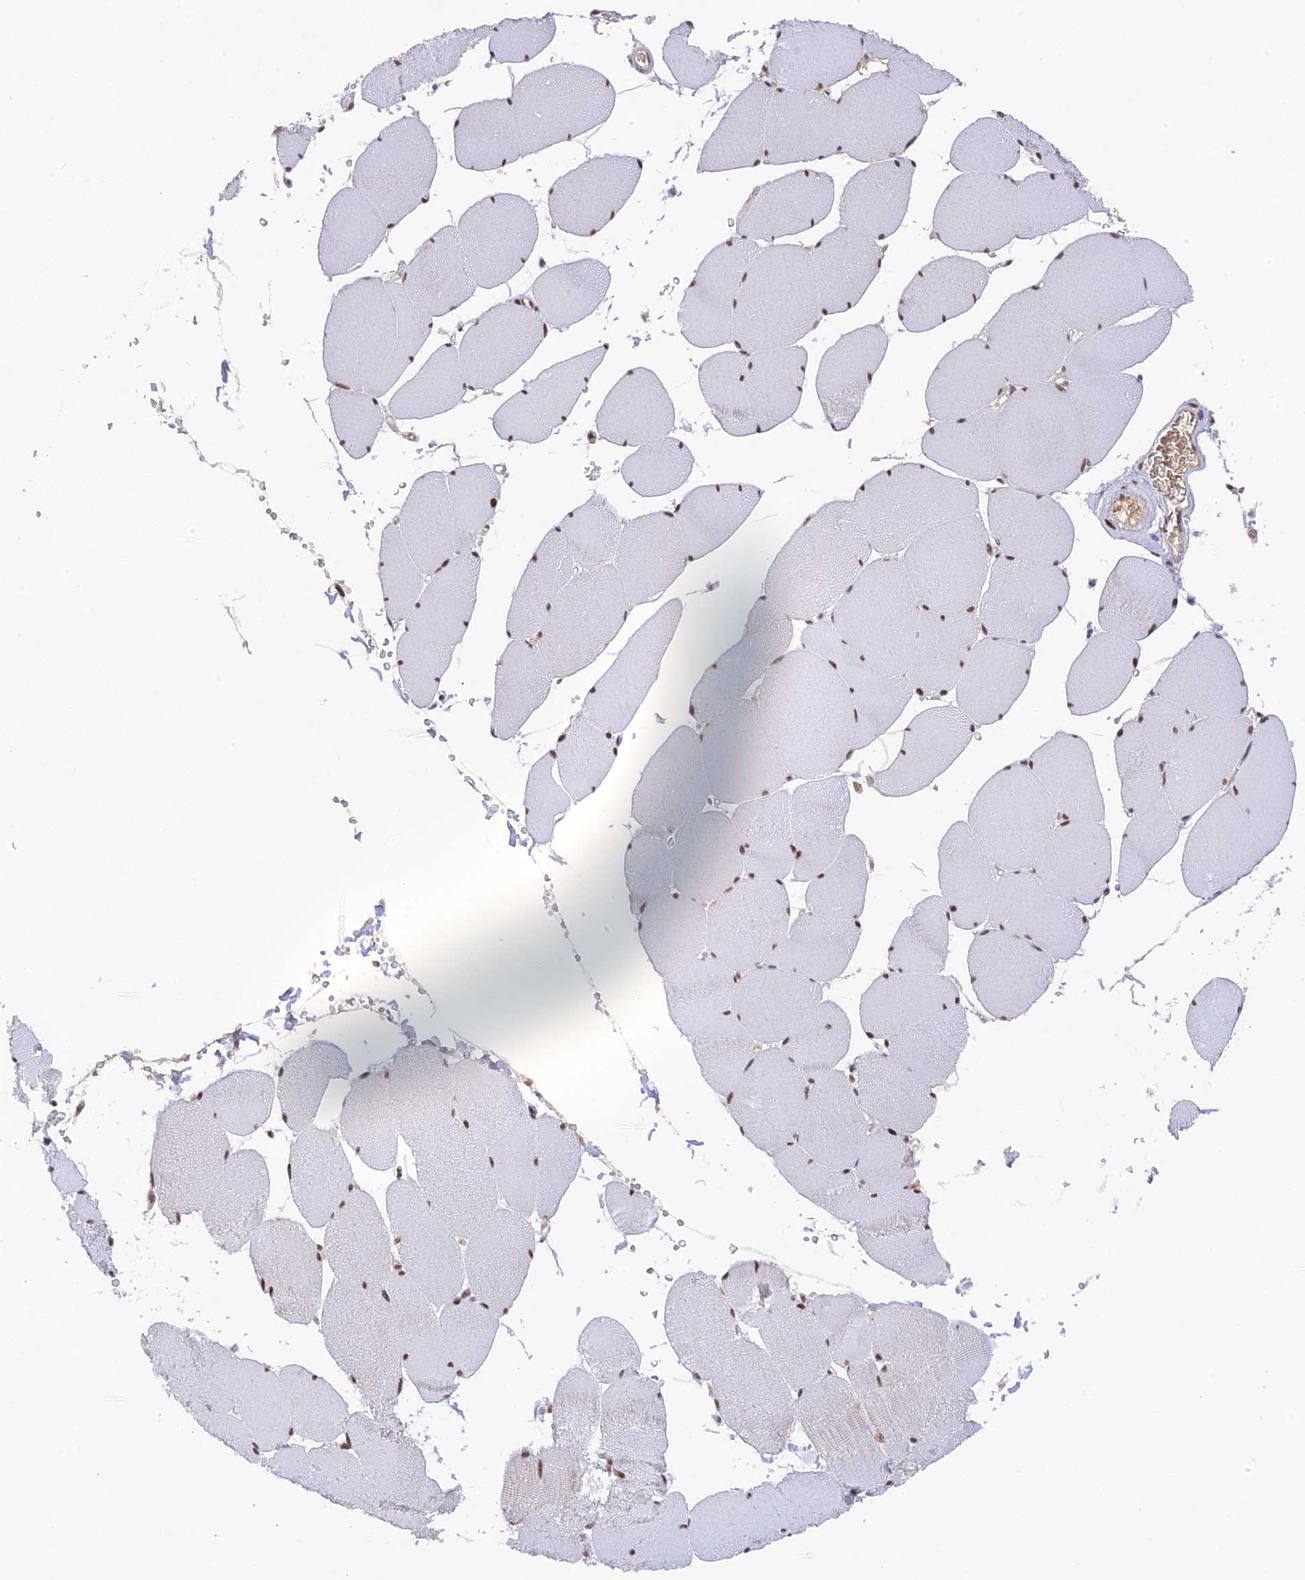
{"staining": {"intensity": "moderate", "quantity": "25%-75%", "location": "nuclear"}, "tissue": "skeletal muscle", "cell_type": "Myocytes", "image_type": "normal", "snomed": [{"axis": "morphology", "description": "Normal tissue, NOS"}, {"axis": "topography", "description": "Skeletal muscle"}, {"axis": "topography", "description": "Head-Neck"}], "caption": "Protein expression by IHC shows moderate nuclear expression in about 25%-75% of myocytes in normal skeletal muscle.", "gene": "THAP11", "patient": {"sex": "male", "age": 66}}